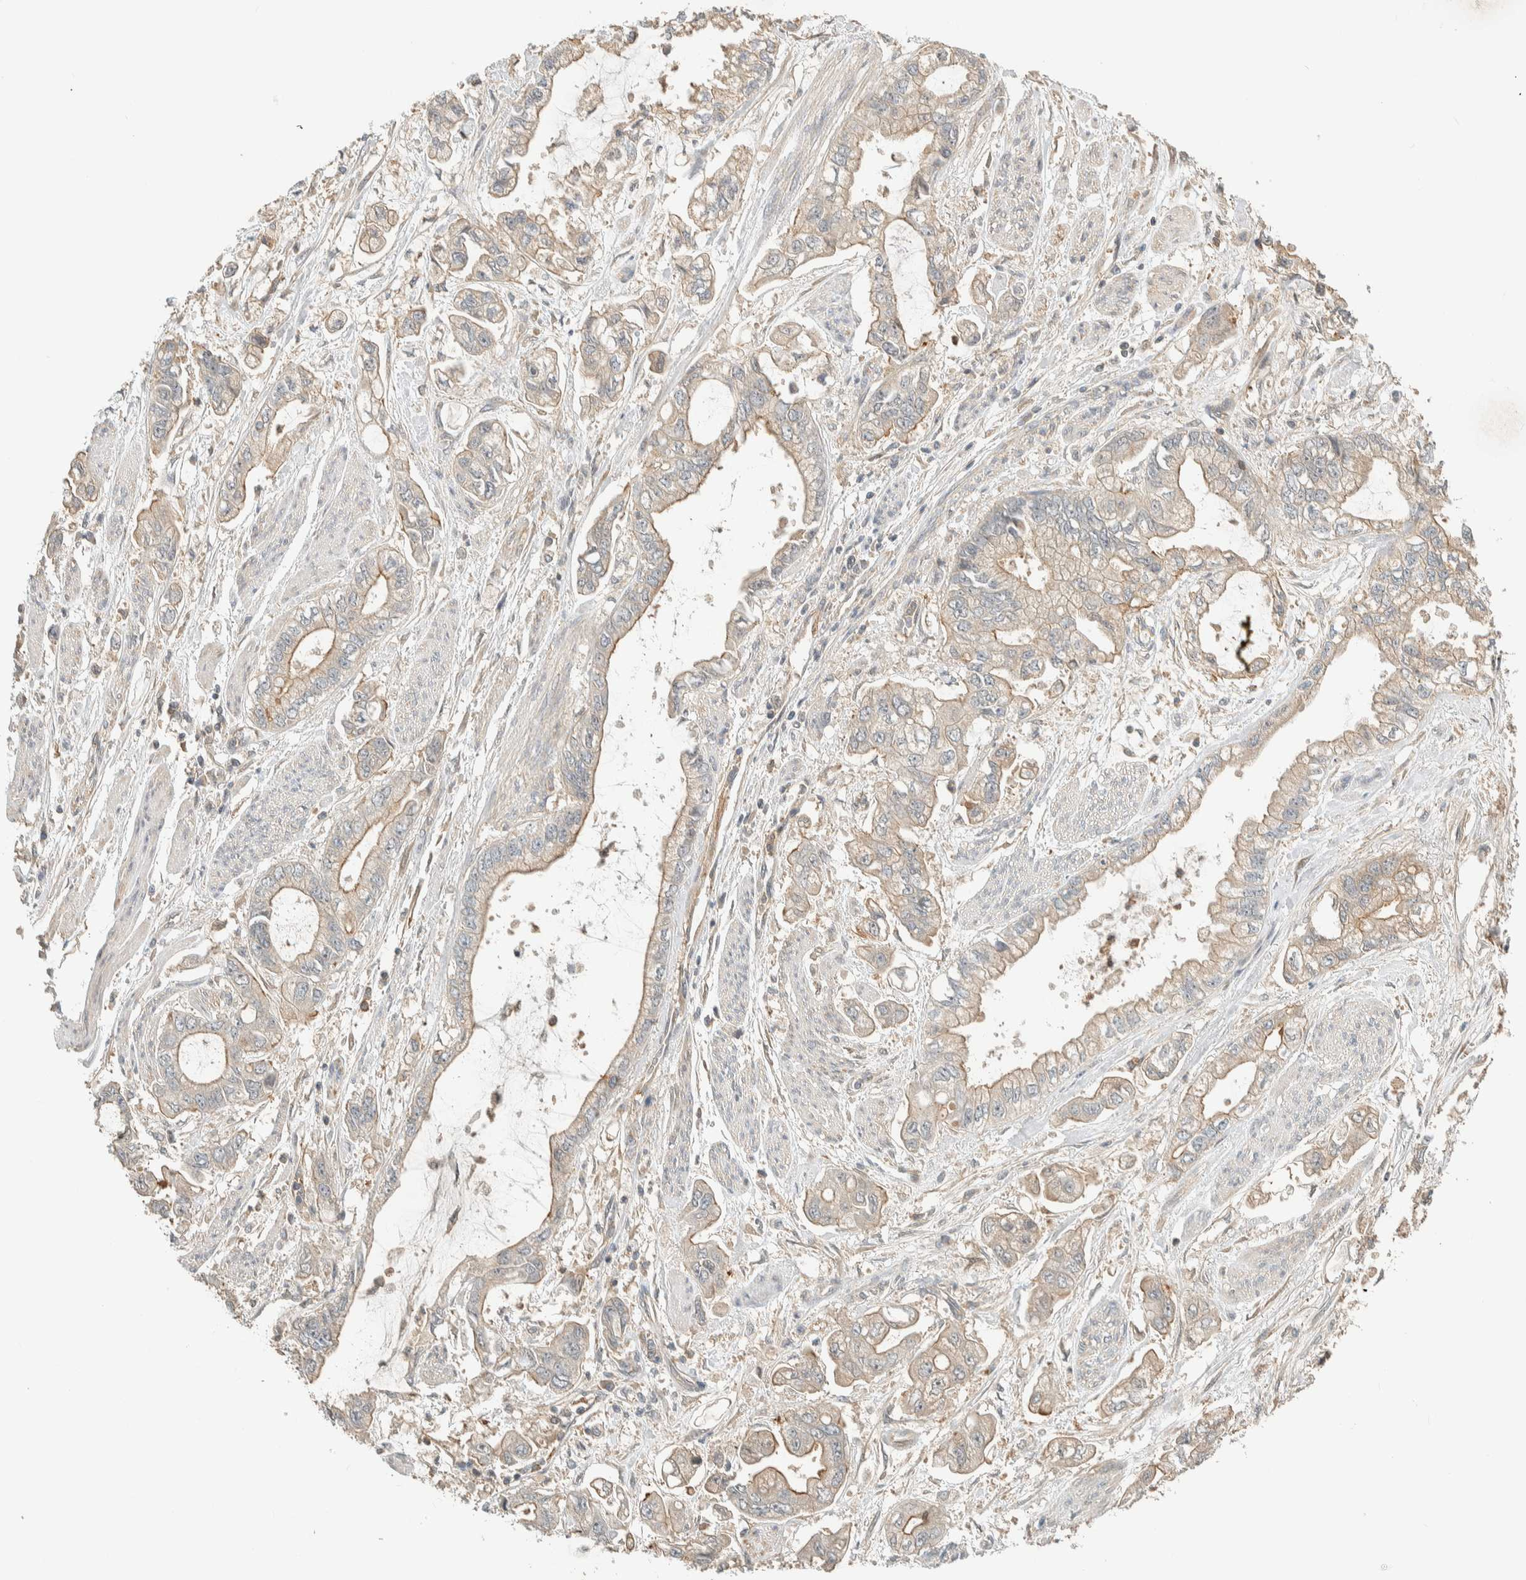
{"staining": {"intensity": "weak", "quantity": "25%-75%", "location": "cytoplasmic/membranous"}, "tissue": "stomach cancer", "cell_type": "Tumor cells", "image_type": "cancer", "snomed": [{"axis": "morphology", "description": "Normal tissue, NOS"}, {"axis": "morphology", "description": "Adenocarcinoma, NOS"}, {"axis": "topography", "description": "Stomach"}], "caption": "About 25%-75% of tumor cells in stomach cancer (adenocarcinoma) demonstrate weak cytoplasmic/membranous protein positivity as visualized by brown immunohistochemical staining.", "gene": "RAB11FIP1", "patient": {"sex": "male", "age": 62}}